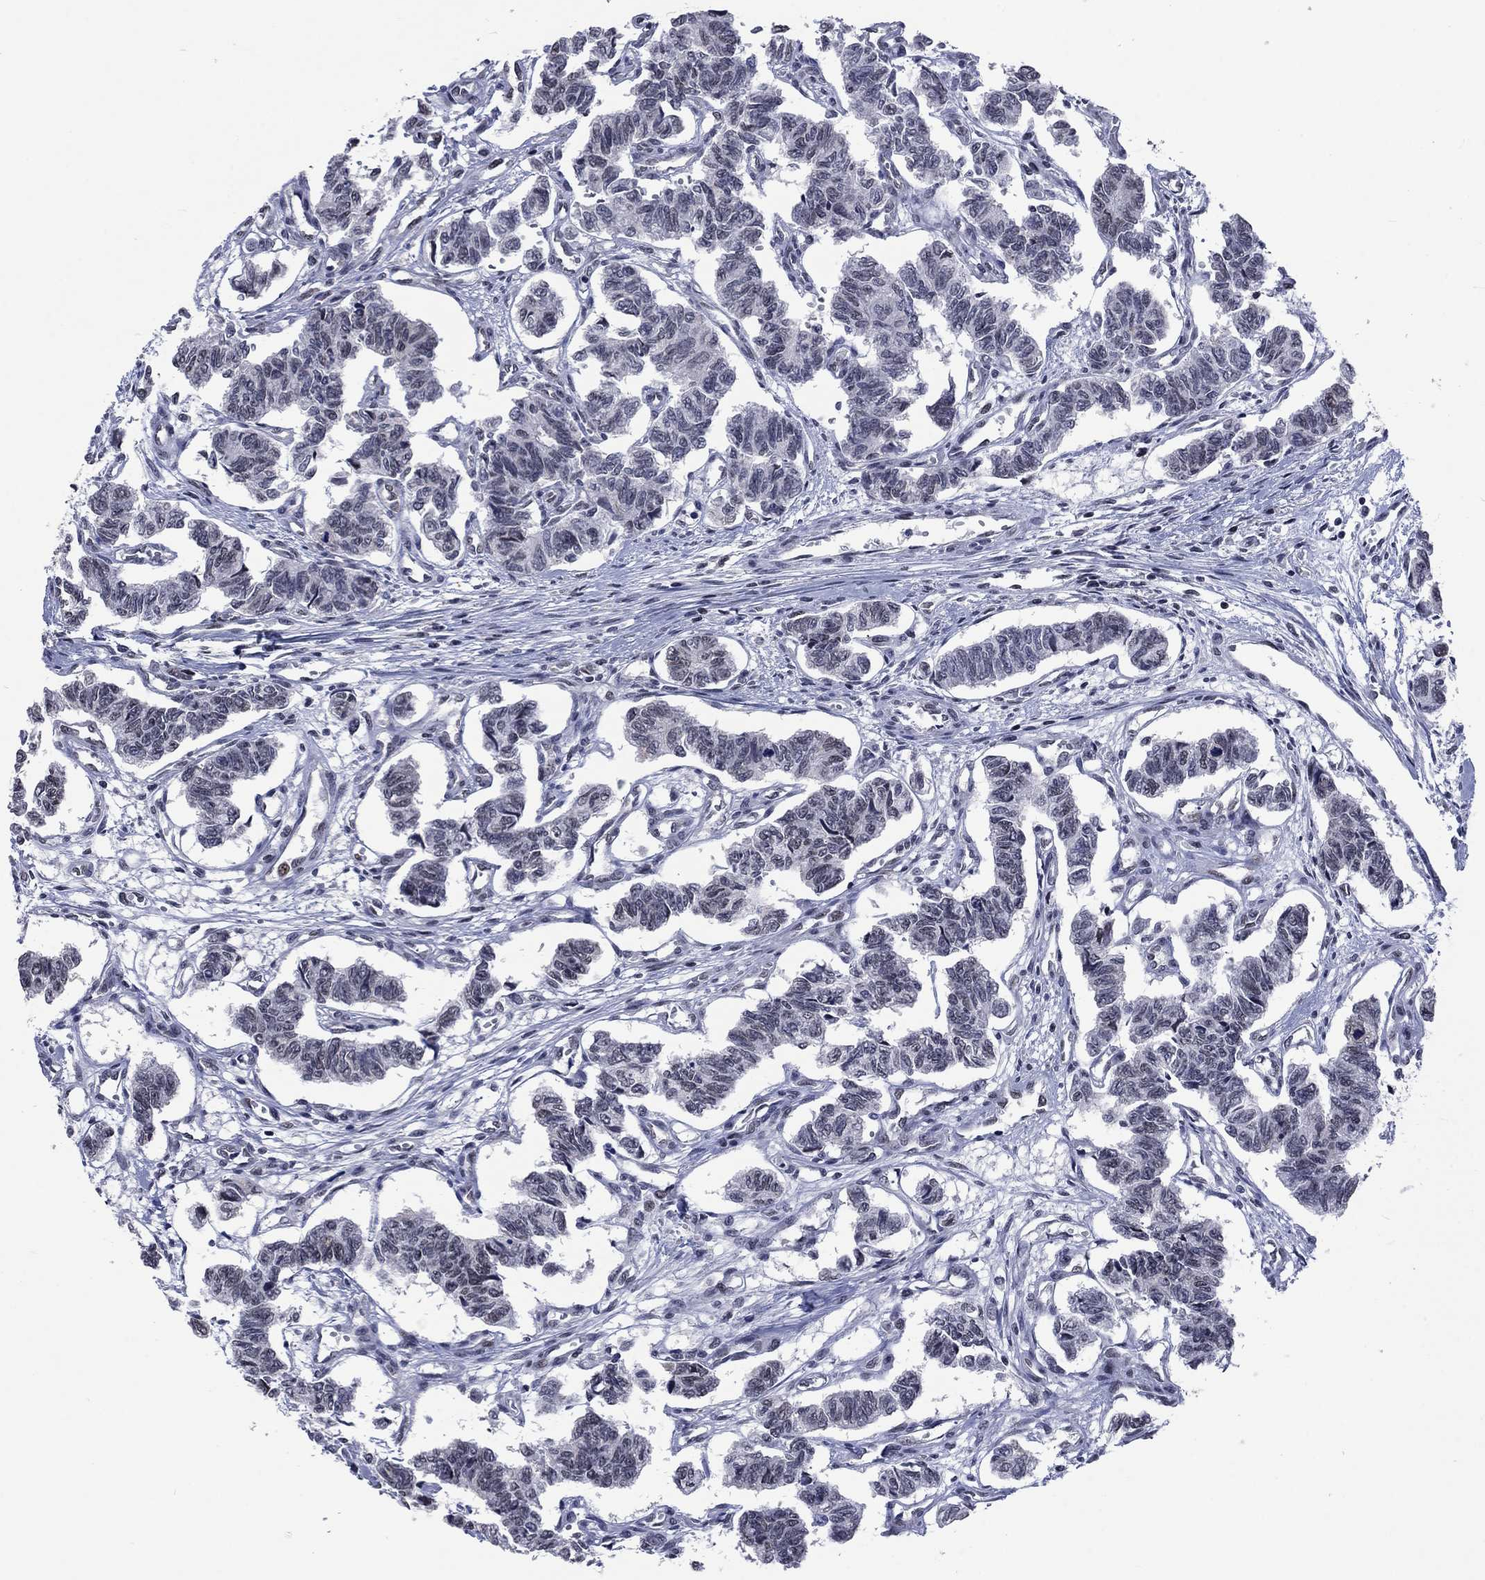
{"staining": {"intensity": "negative", "quantity": "none", "location": "none"}, "tissue": "carcinoid", "cell_type": "Tumor cells", "image_type": "cancer", "snomed": [{"axis": "morphology", "description": "Carcinoid, malignant, NOS"}, {"axis": "topography", "description": "Kidney"}], "caption": "Protein analysis of carcinoid (malignant) shows no significant positivity in tumor cells.", "gene": "HCFC1", "patient": {"sex": "female", "age": 41}}